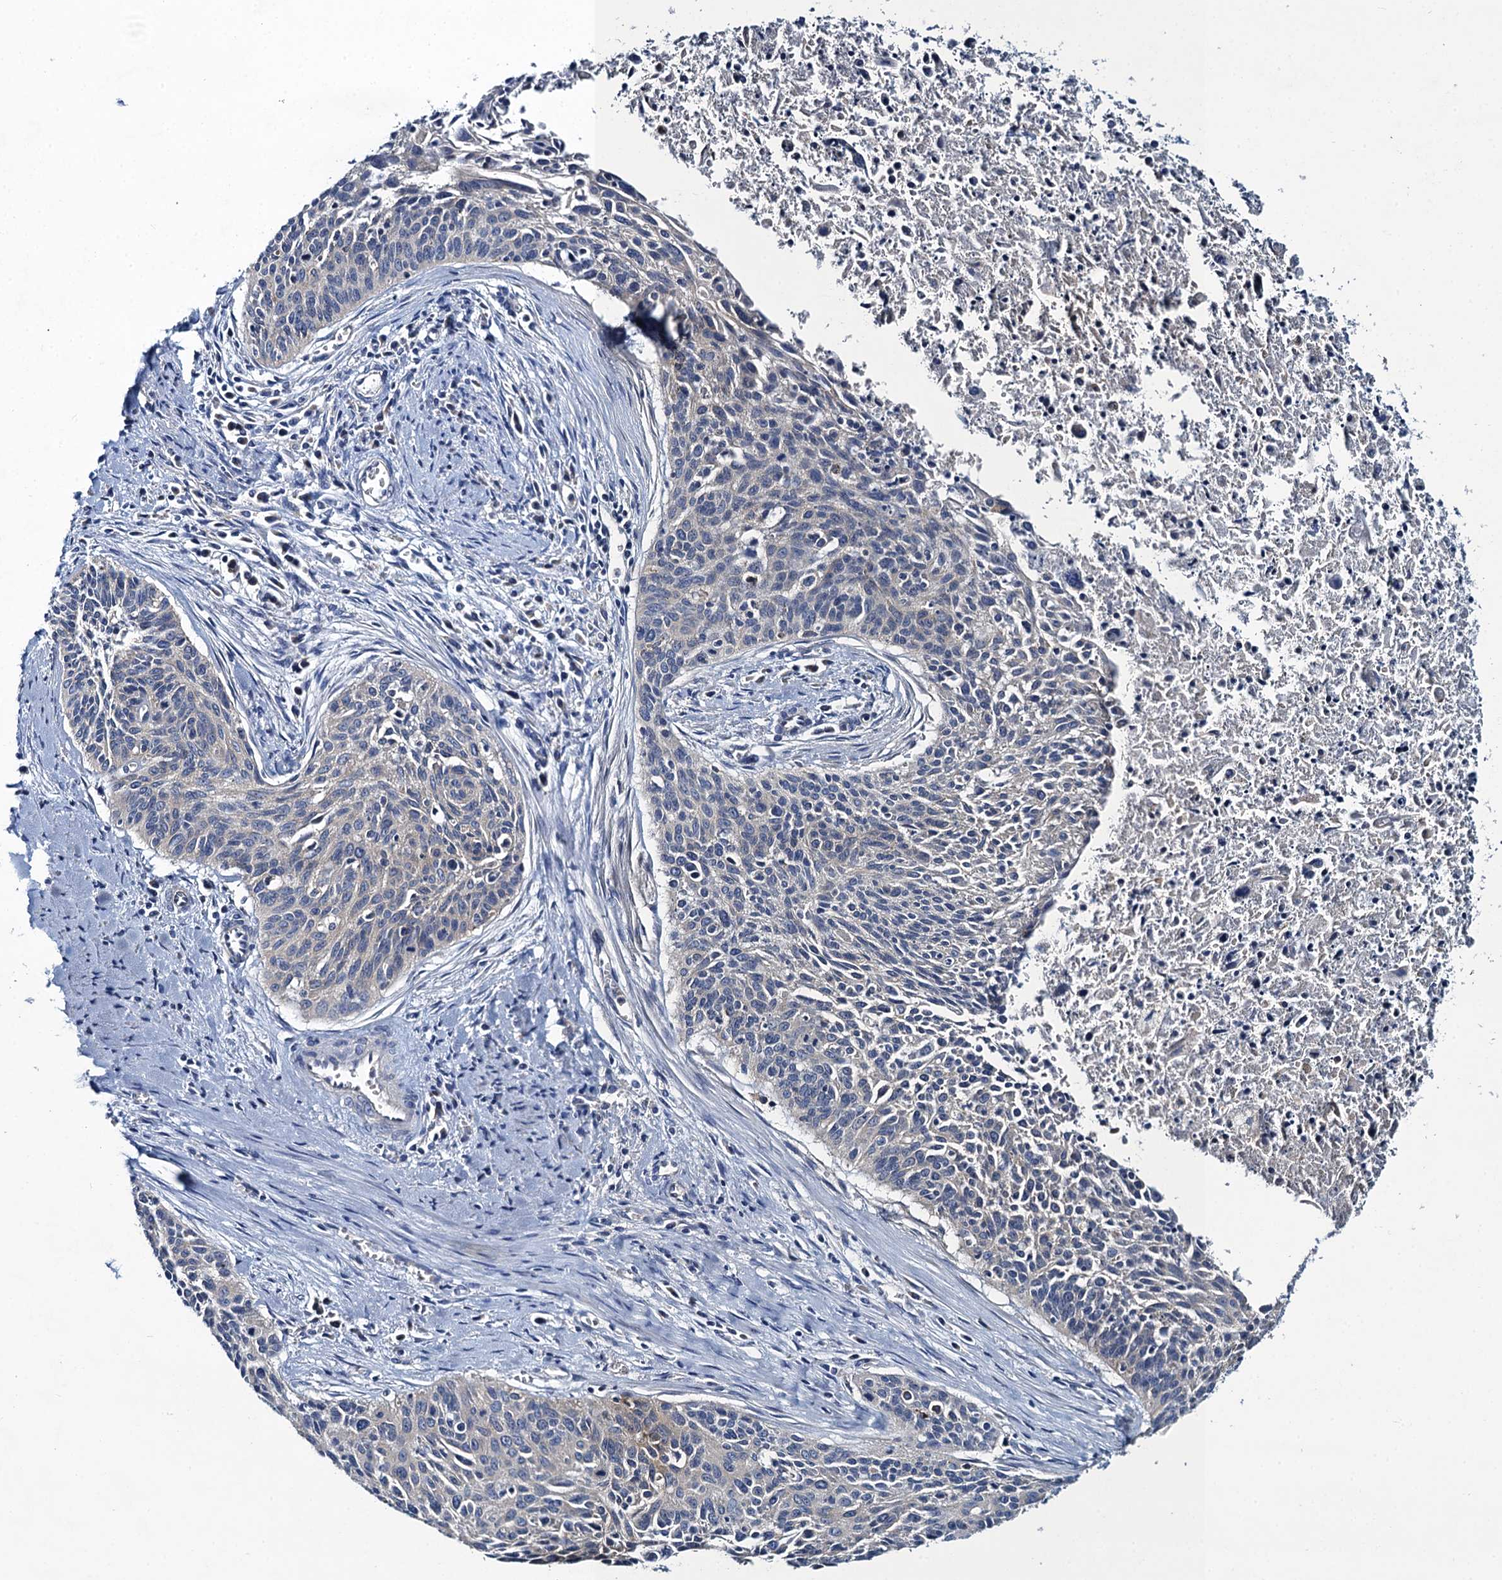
{"staining": {"intensity": "negative", "quantity": "none", "location": "none"}, "tissue": "cervical cancer", "cell_type": "Tumor cells", "image_type": "cancer", "snomed": [{"axis": "morphology", "description": "Squamous cell carcinoma, NOS"}, {"axis": "topography", "description": "Cervix"}], "caption": "Protein analysis of cervical squamous cell carcinoma shows no significant staining in tumor cells.", "gene": "SNAP29", "patient": {"sex": "female", "age": 55}}